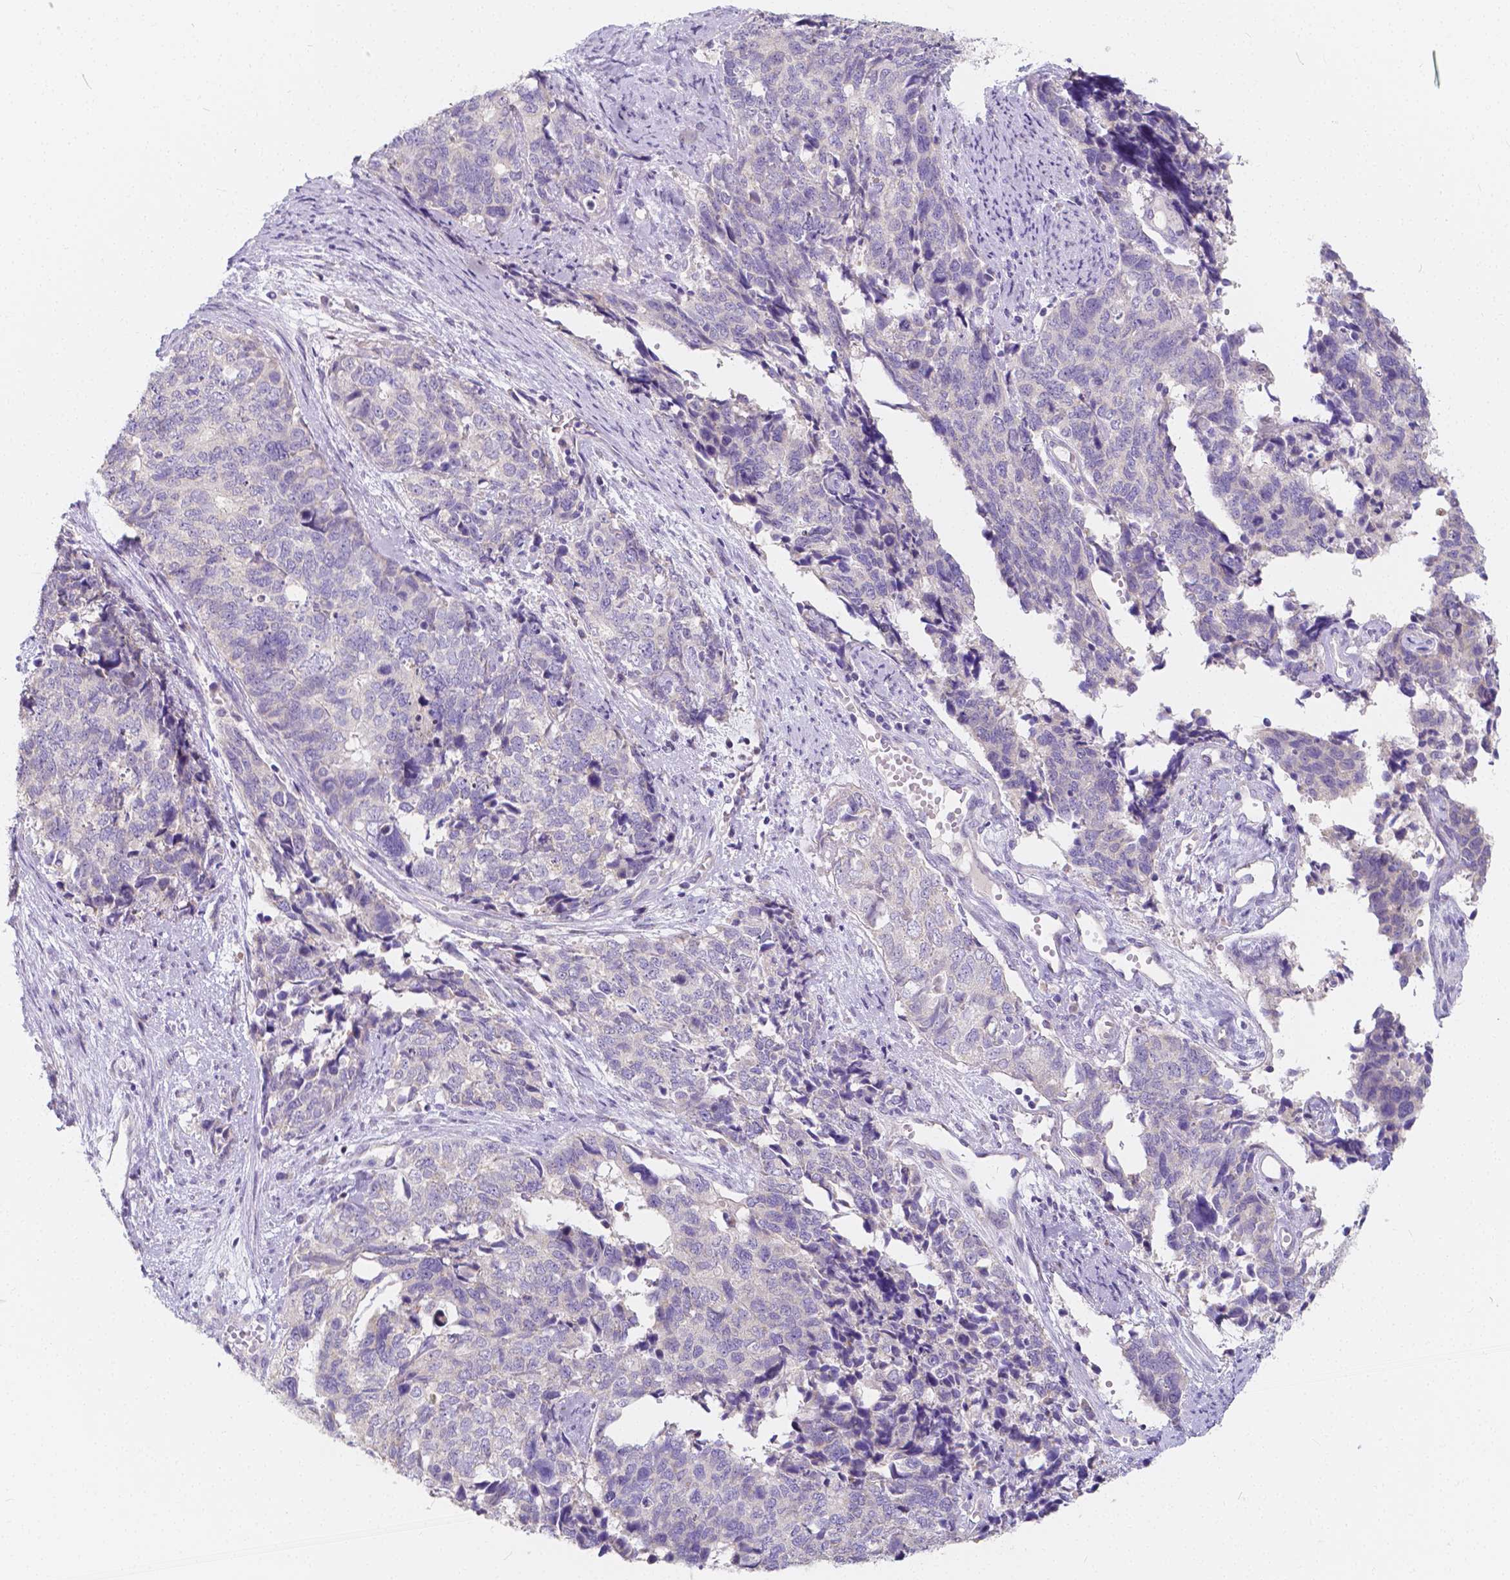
{"staining": {"intensity": "negative", "quantity": "none", "location": "none"}, "tissue": "cervical cancer", "cell_type": "Tumor cells", "image_type": "cancer", "snomed": [{"axis": "morphology", "description": "Squamous cell carcinoma, NOS"}, {"axis": "topography", "description": "Cervix"}], "caption": "An IHC micrograph of cervical cancer (squamous cell carcinoma) is shown. There is no staining in tumor cells of cervical cancer (squamous cell carcinoma).", "gene": "RNF186", "patient": {"sex": "female", "age": 63}}